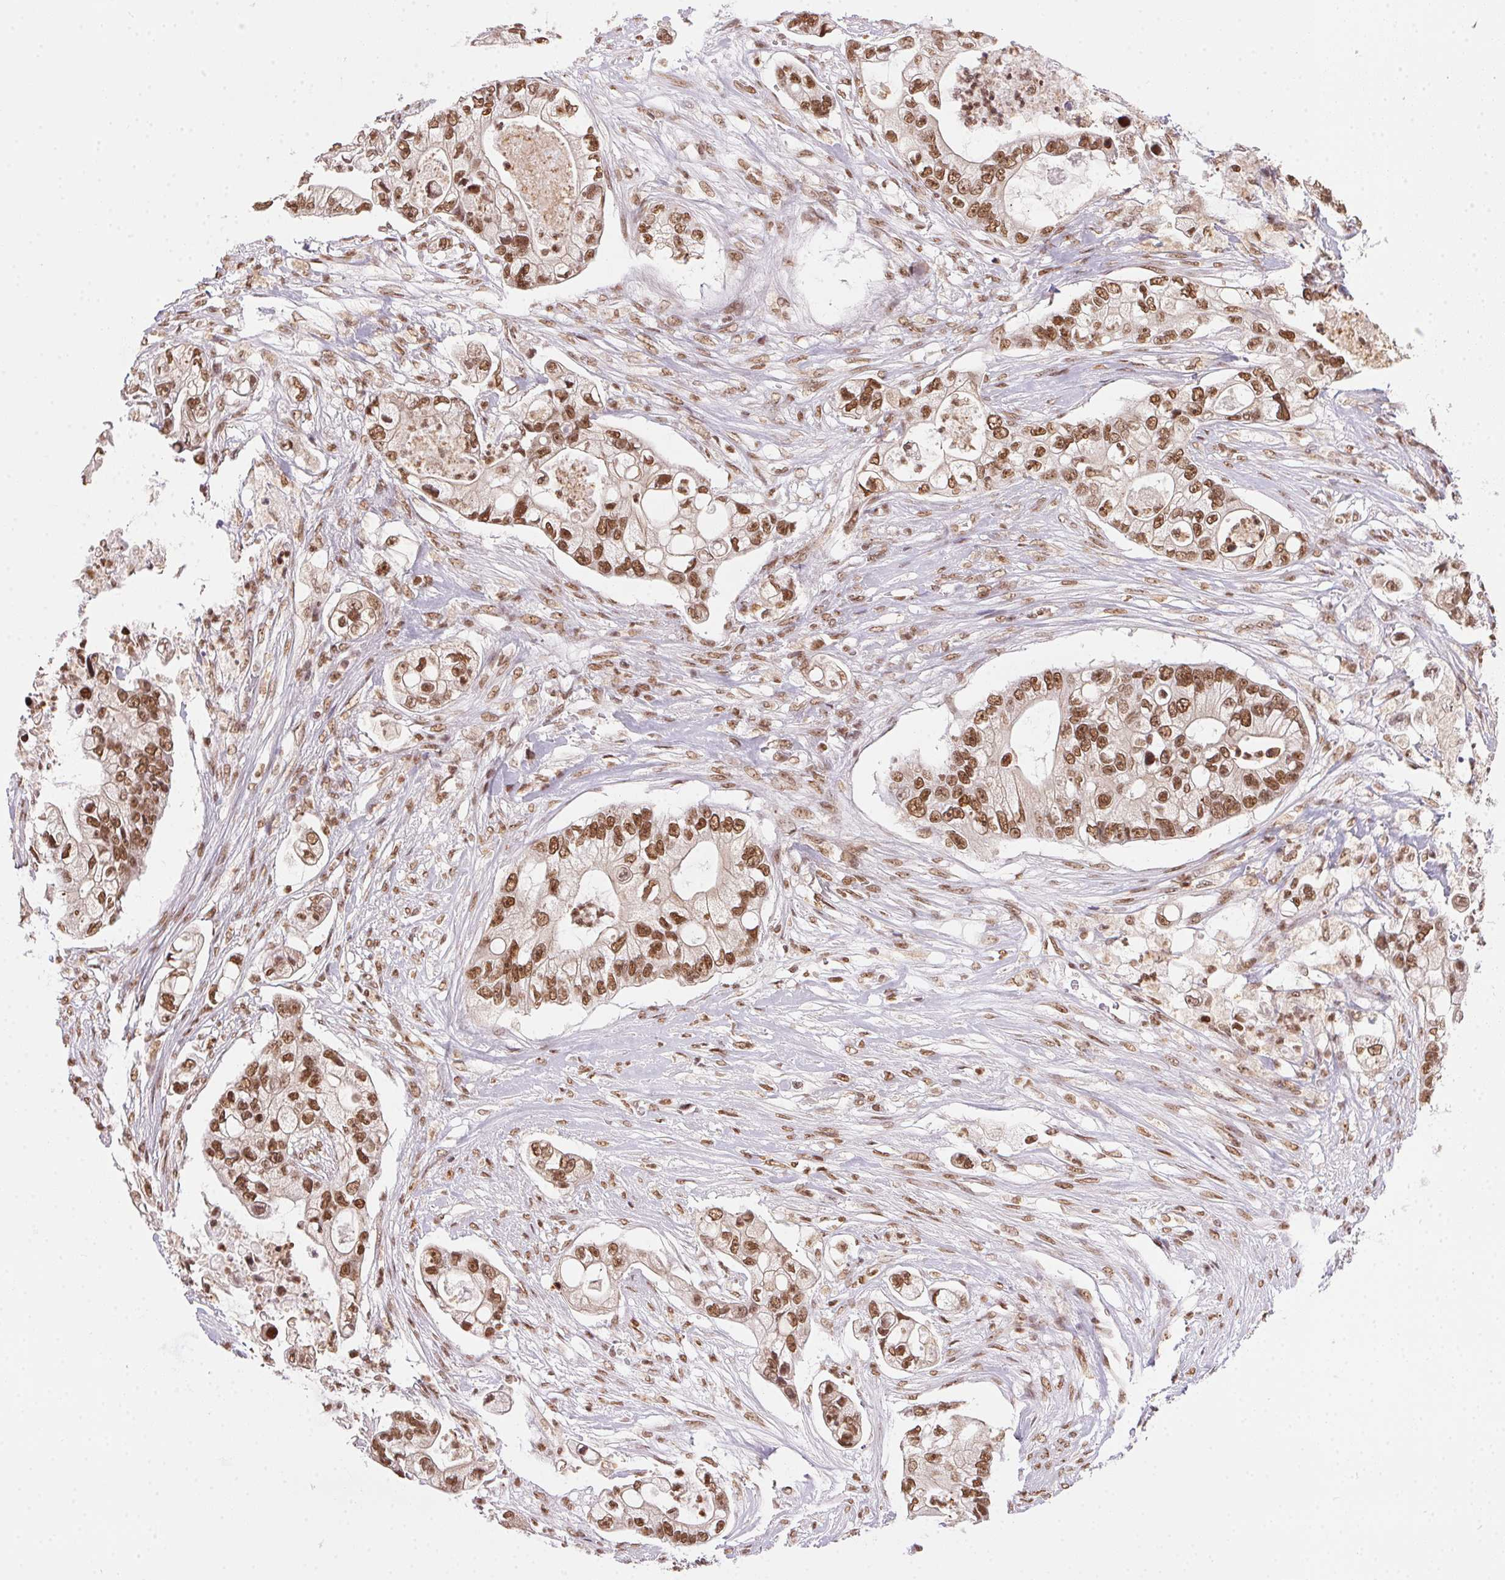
{"staining": {"intensity": "moderate", "quantity": ">75%", "location": "nuclear"}, "tissue": "pancreatic cancer", "cell_type": "Tumor cells", "image_type": "cancer", "snomed": [{"axis": "morphology", "description": "Adenocarcinoma, NOS"}, {"axis": "topography", "description": "Pancreas"}], "caption": "Brown immunohistochemical staining in human pancreatic cancer reveals moderate nuclear staining in approximately >75% of tumor cells.", "gene": "NFE2L1", "patient": {"sex": "female", "age": 69}}